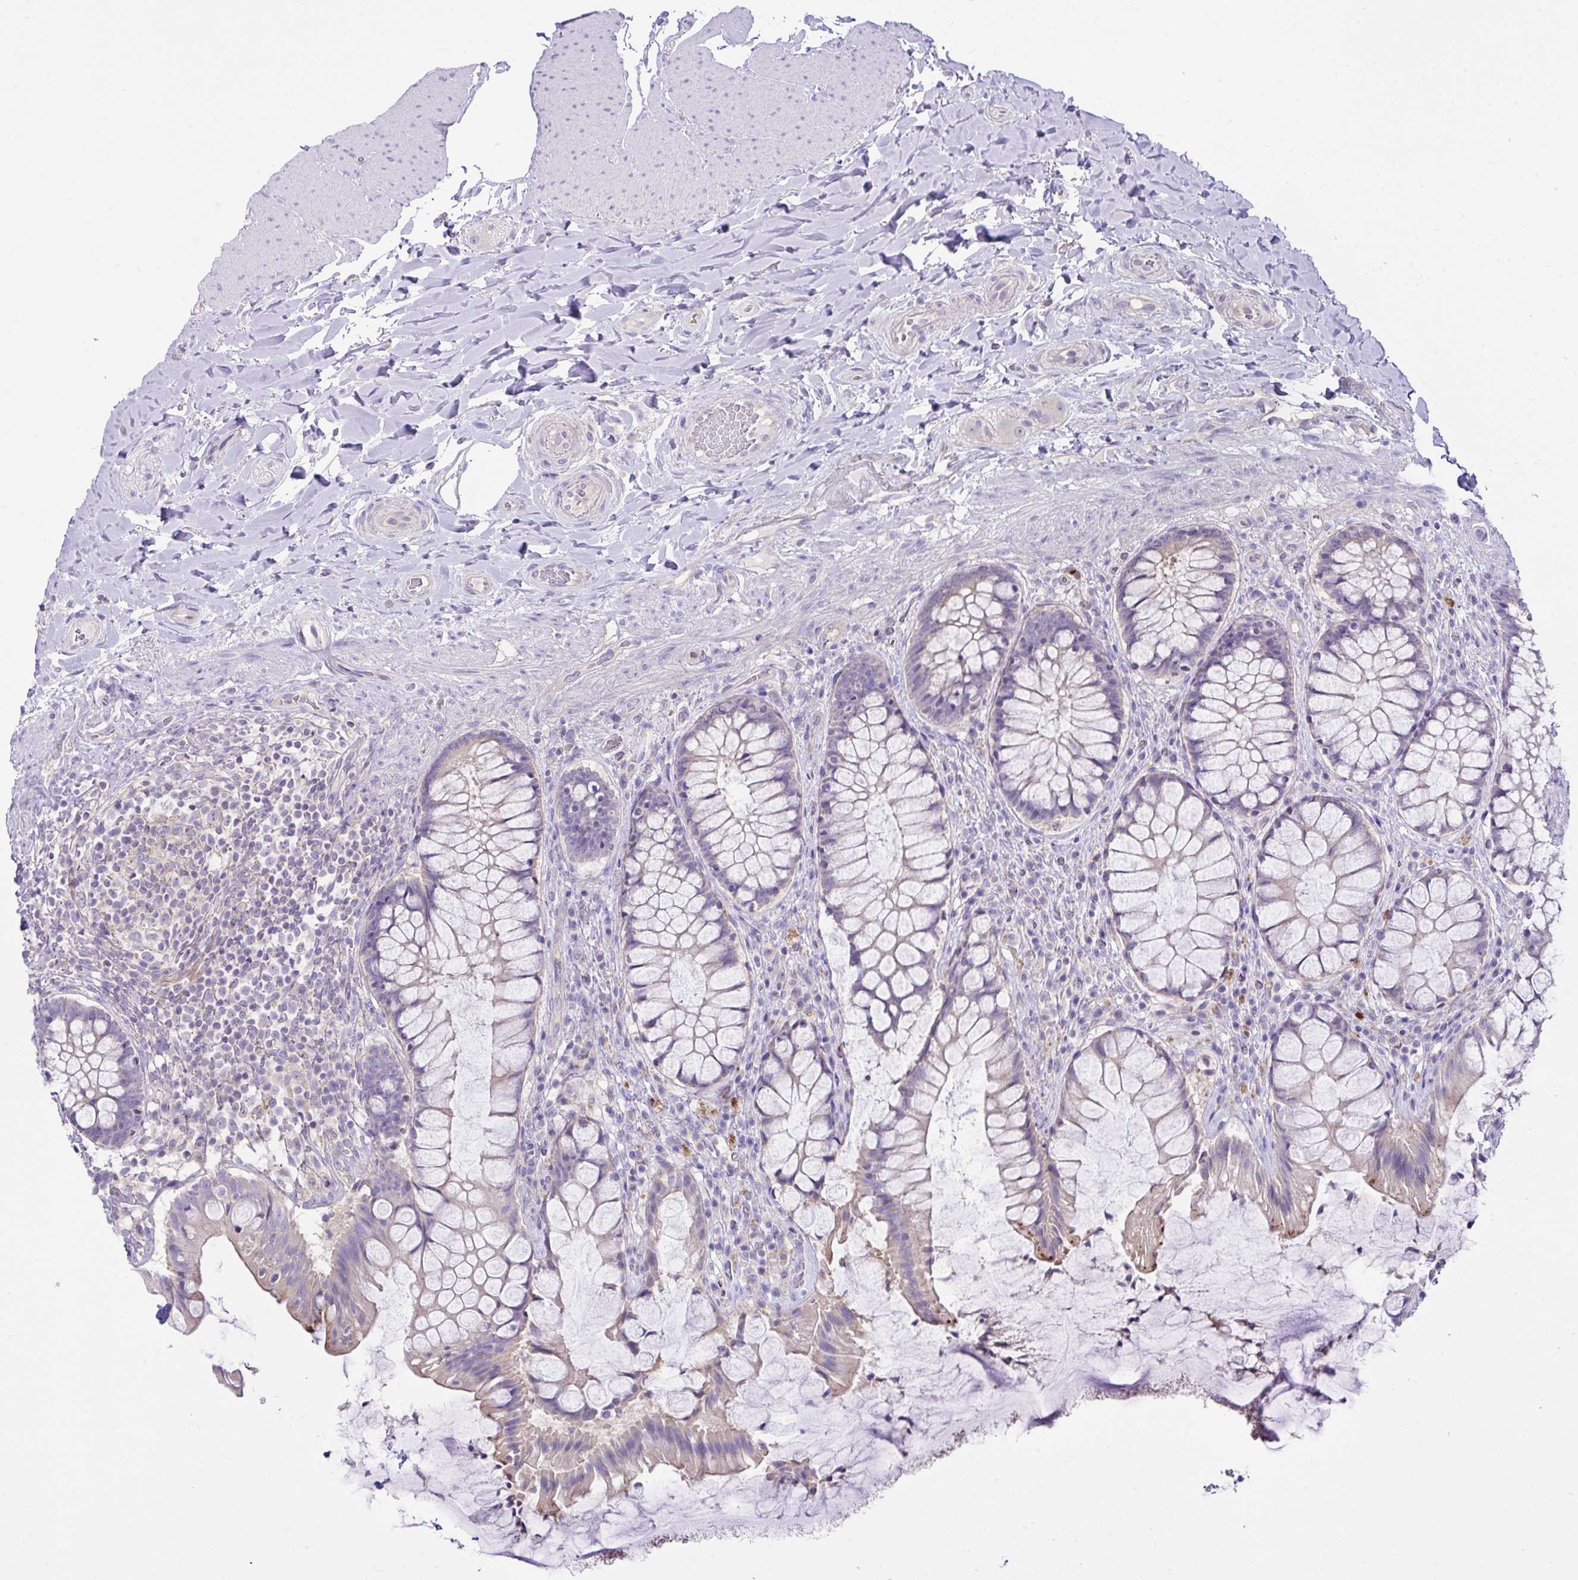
{"staining": {"intensity": "weak", "quantity": ">75%", "location": "cytoplasmic/membranous"}, "tissue": "rectum", "cell_type": "Glandular cells", "image_type": "normal", "snomed": [{"axis": "morphology", "description": "Normal tissue, NOS"}, {"axis": "topography", "description": "Rectum"}], "caption": "This histopathology image demonstrates immunohistochemistry staining of benign human rectum, with low weak cytoplasmic/membranous expression in about >75% of glandular cells.", "gene": "D2HGDH", "patient": {"sex": "female", "age": 58}}